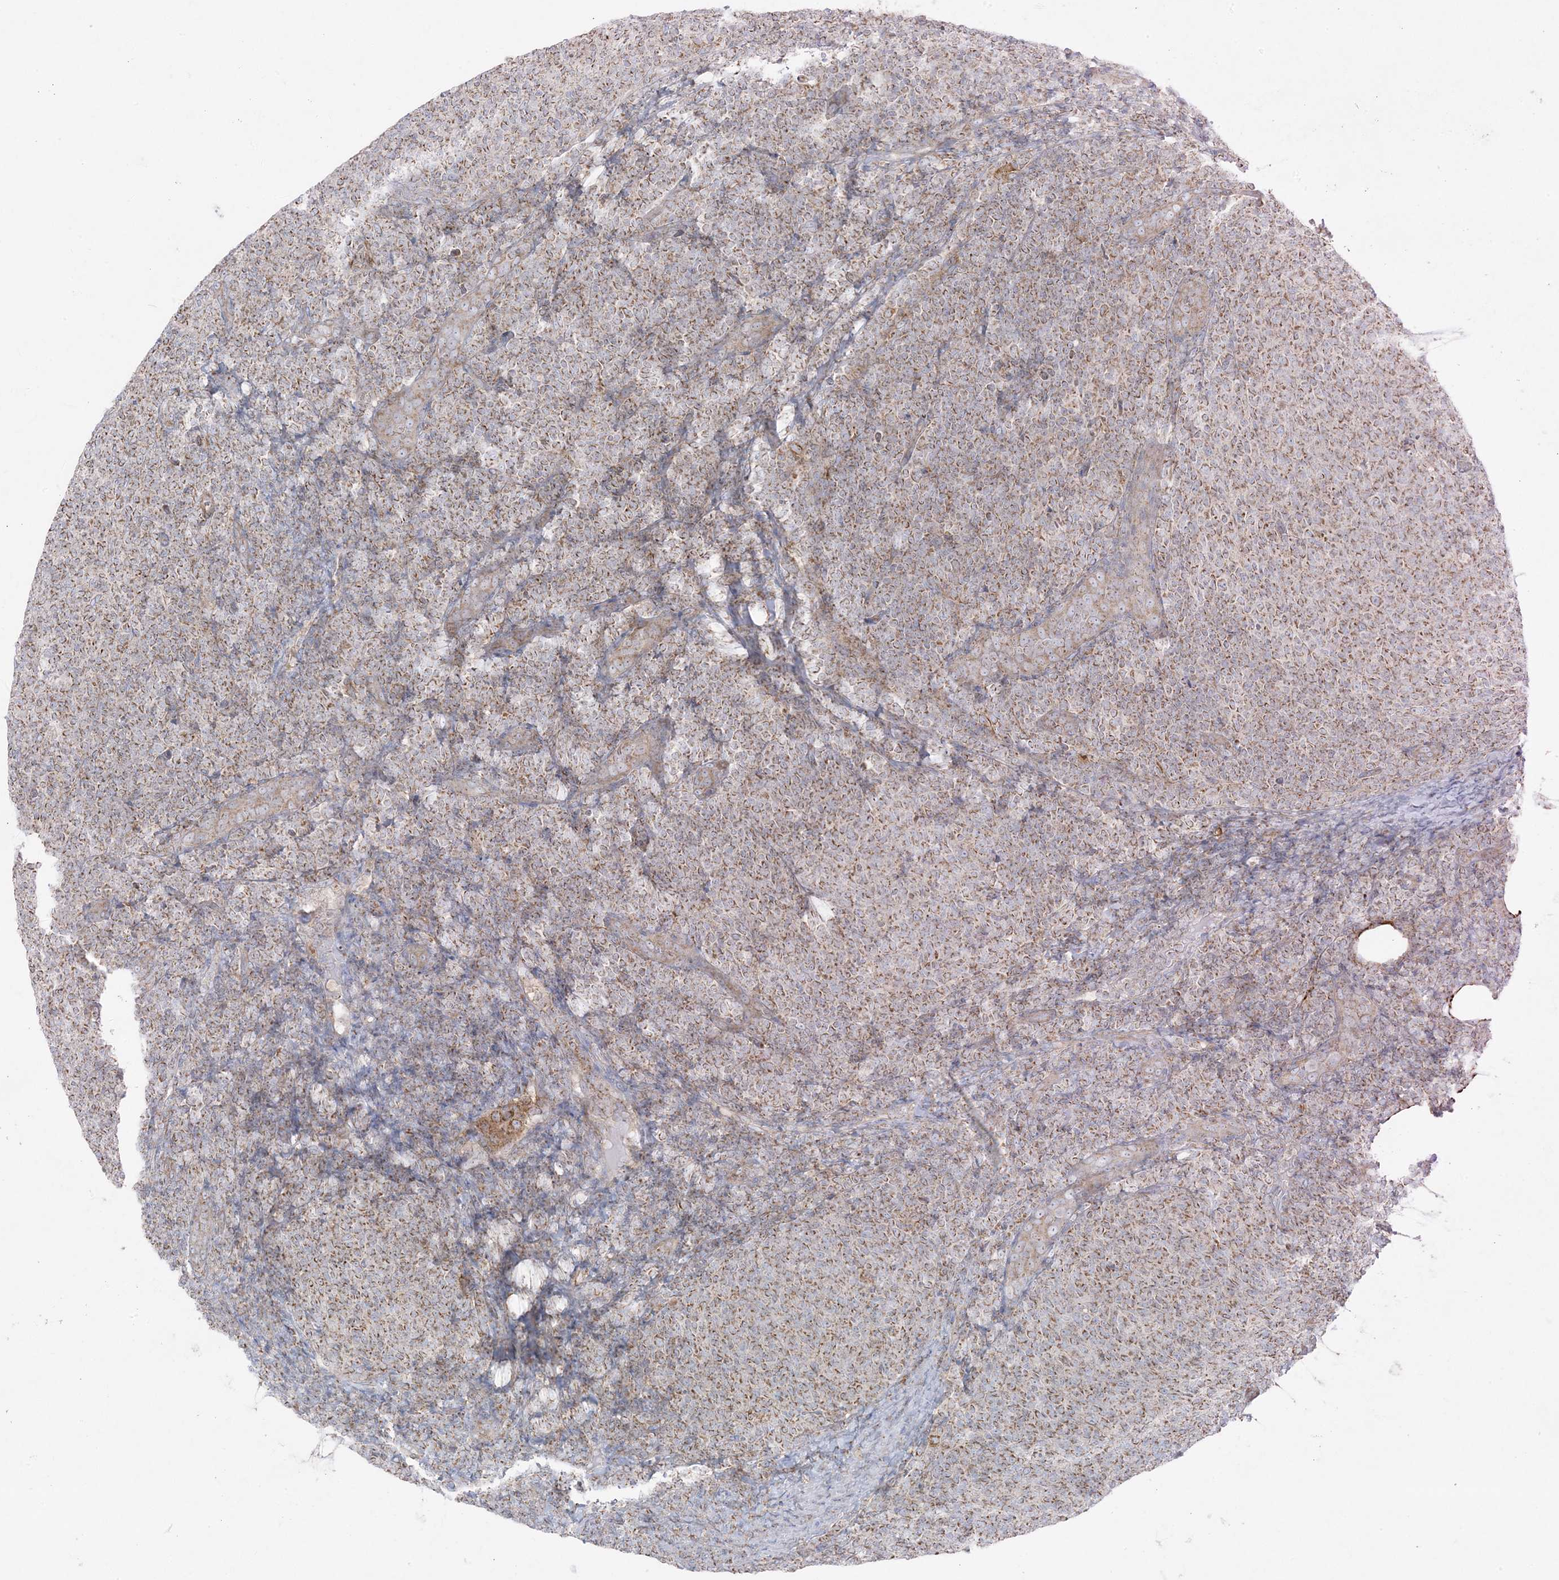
{"staining": {"intensity": "moderate", "quantity": ">75%", "location": "cytoplasmic/membranous"}, "tissue": "lymphoma", "cell_type": "Tumor cells", "image_type": "cancer", "snomed": [{"axis": "morphology", "description": "Malignant lymphoma, non-Hodgkin's type, Low grade"}, {"axis": "topography", "description": "Lymph node"}], "caption": "Low-grade malignant lymphoma, non-Hodgkin's type stained with a protein marker reveals moderate staining in tumor cells.", "gene": "PIK3R4", "patient": {"sex": "male", "age": 66}}